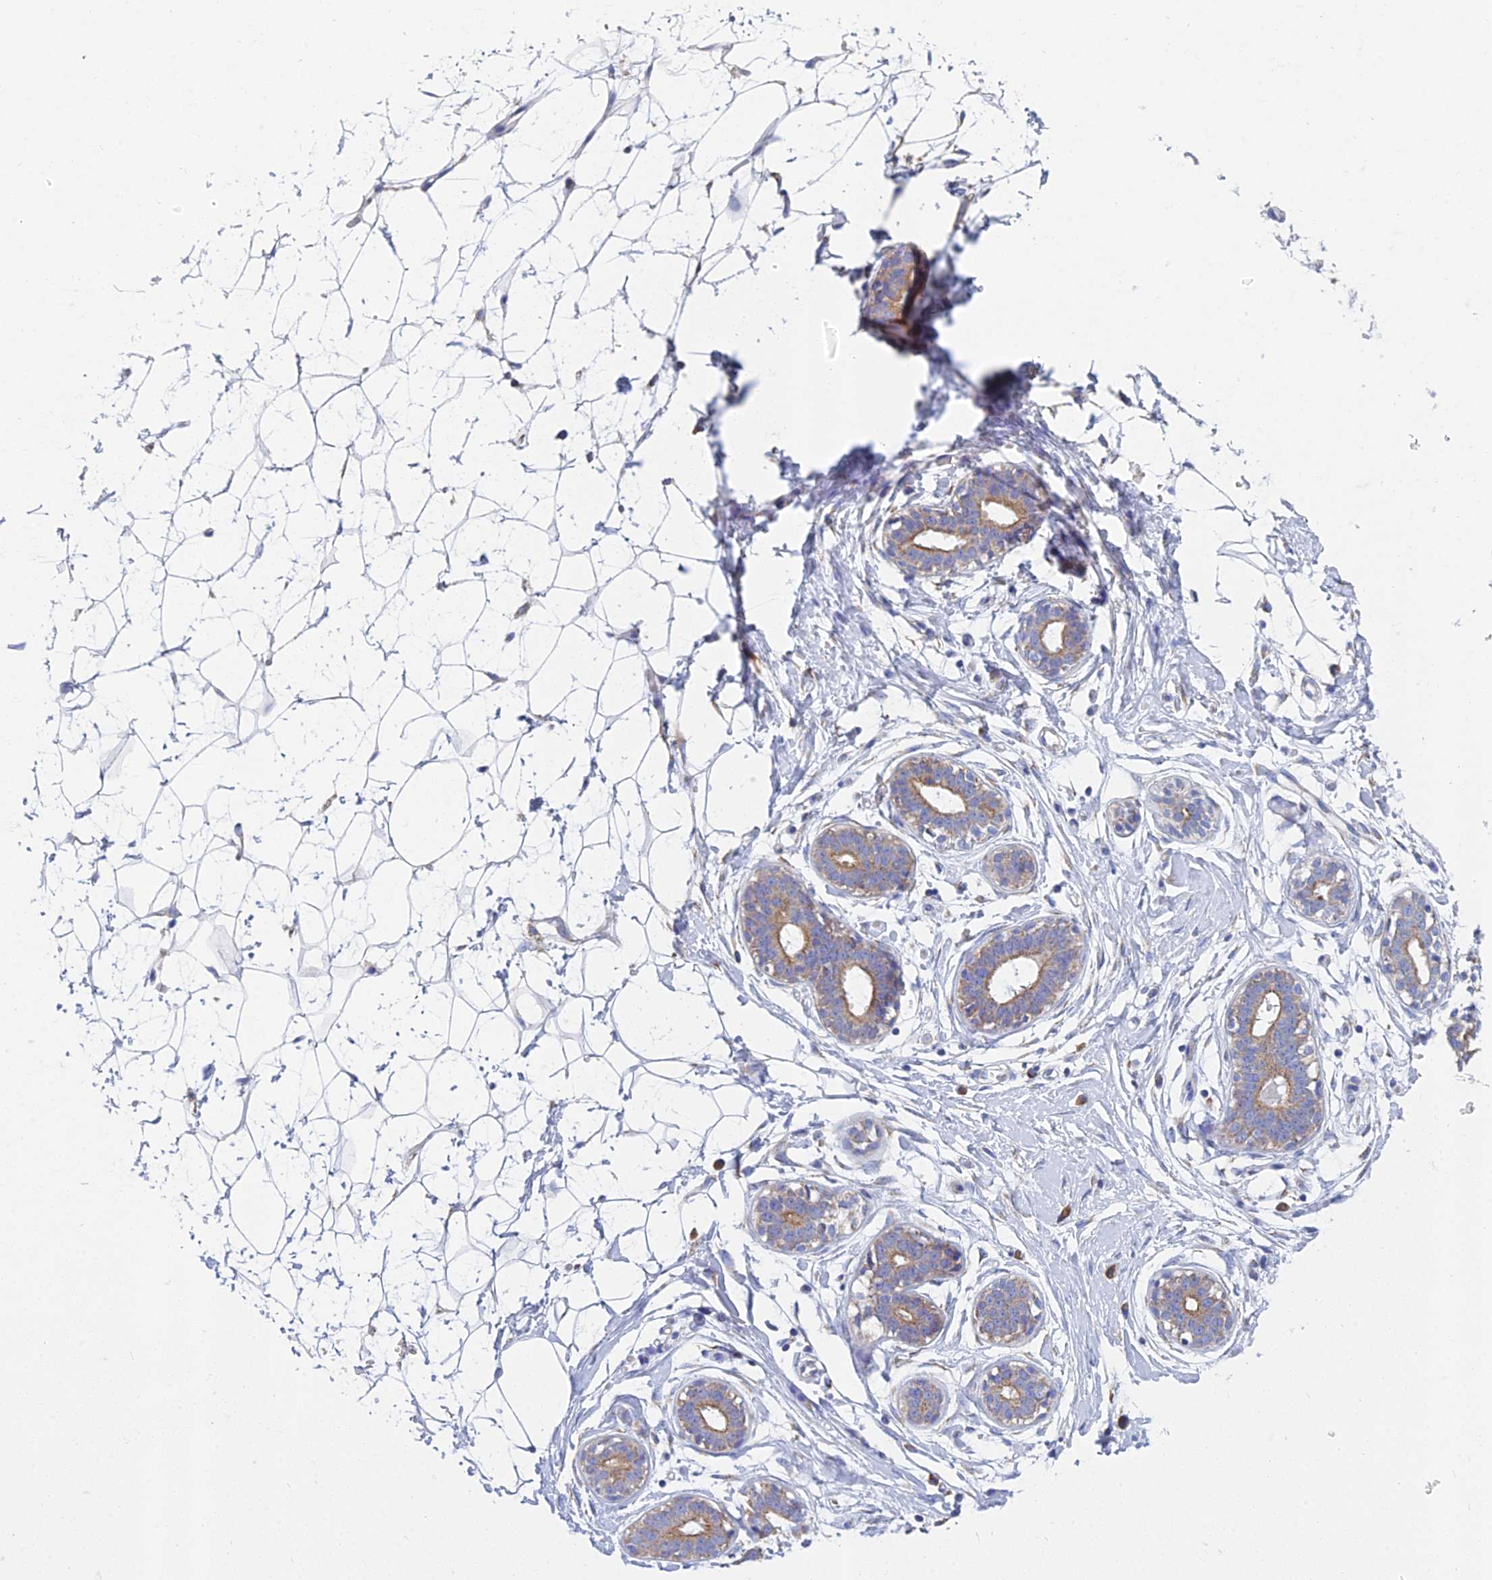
{"staining": {"intensity": "negative", "quantity": "none", "location": "none"}, "tissue": "breast", "cell_type": "Adipocytes", "image_type": "normal", "snomed": [{"axis": "morphology", "description": "Normal tissue, NOS"}, {"axis": "morphology", "description": "Adenoma, NOS"}, {"axis": "topography", "description": "Breast"}], "caption": "The image demonstrates no staining of adipocytes in benign breast. (Immunohistochemistry (ihc), brightfield microscopy, high magnification).", "gene": "CRACR2B", "patient": {"sex": "female", "age": 23}}